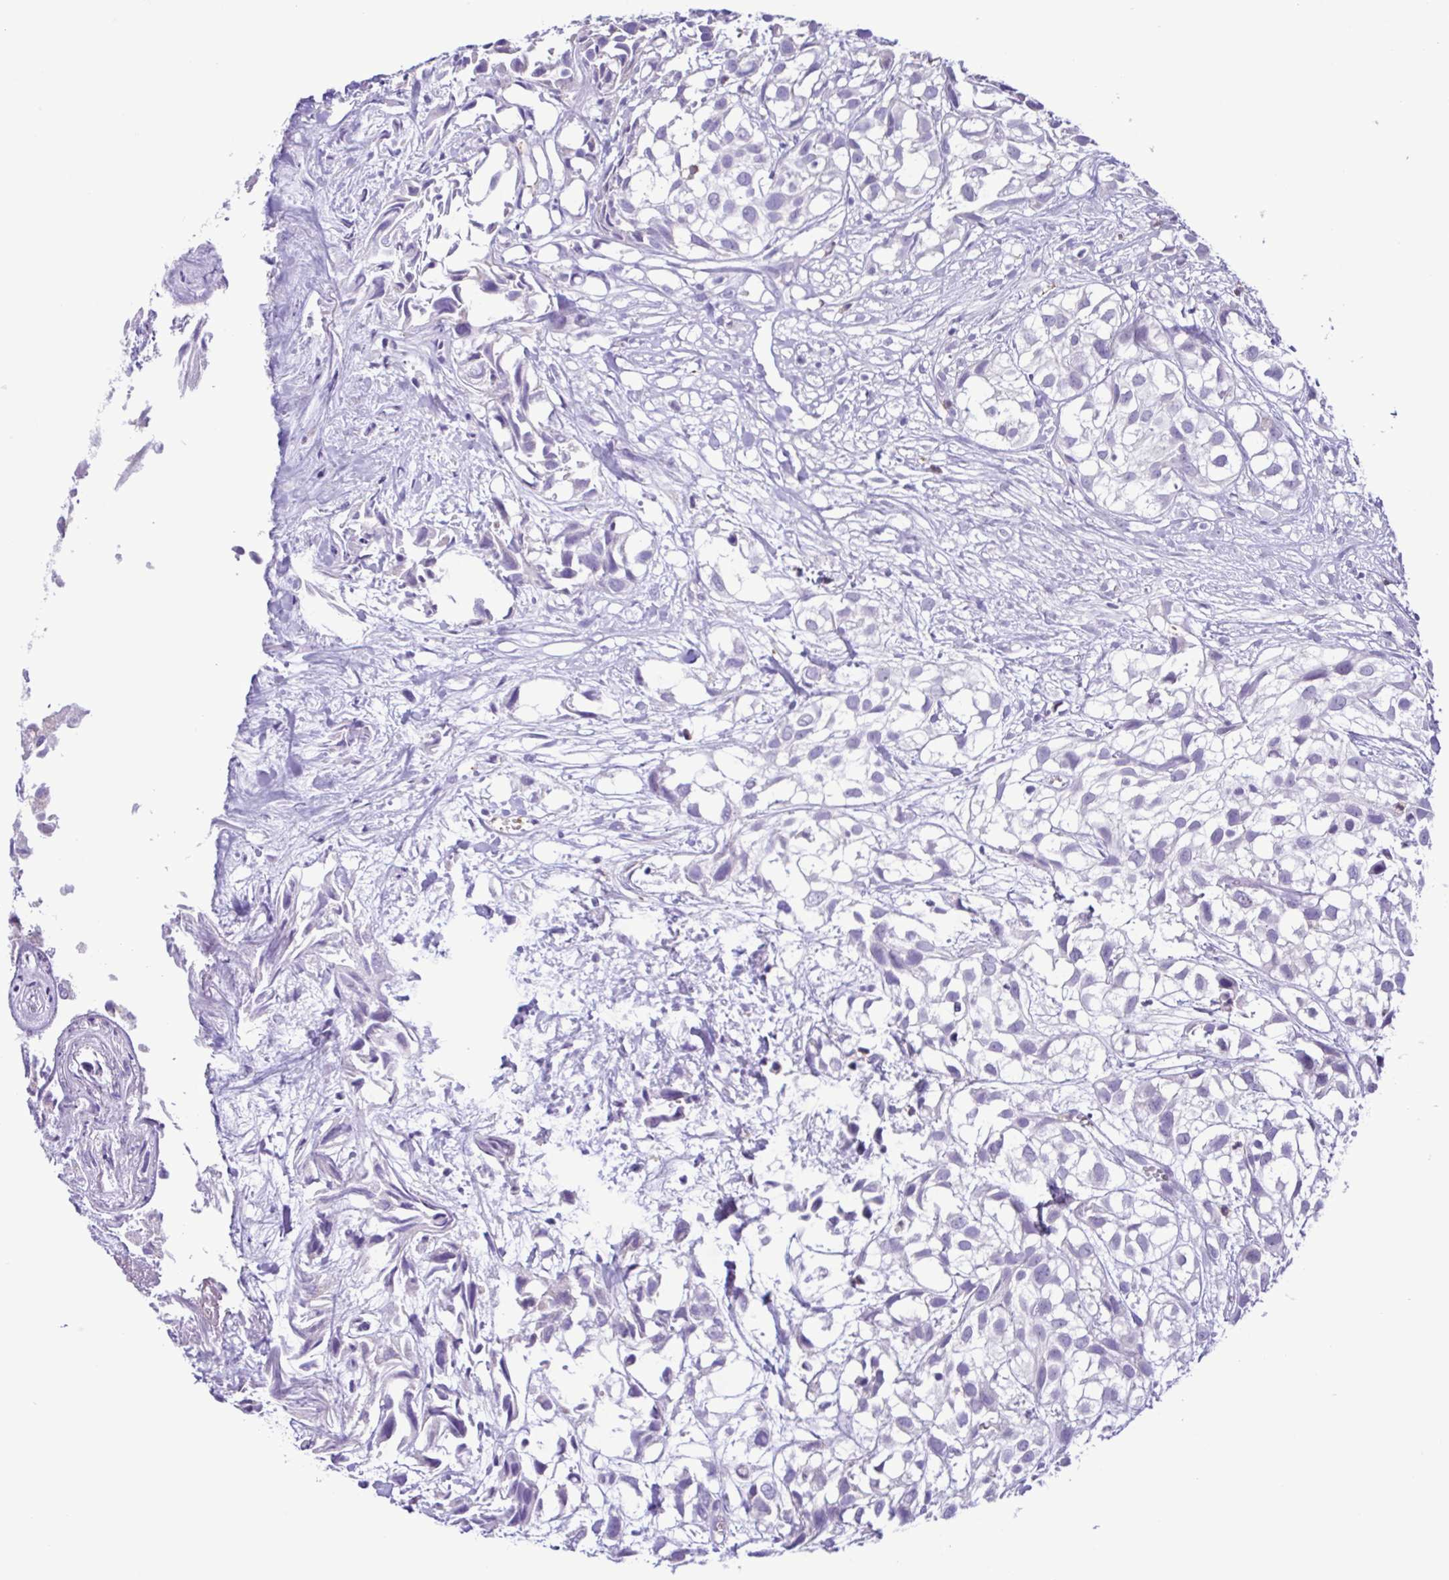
{"staining": {"intensity": "negative", "quantity": "none", "location": "none"}, "tissue": "urothelial cancer", "cell_type": "Tumor cells", "image_type": "cancer", "snomed": [{"axis": "morphology", "description": "Urothelial carcinoma, High grade"}, {"axis": "topography", "description": "Urinary bladder"}], "caption": "Immunohistochemistry (IHC) of human high-grade urothelial carcinoma exhibits no positivity in tumor cells.", "gene": "CBY2", "patient": {"sex": "male", "age": 56}}